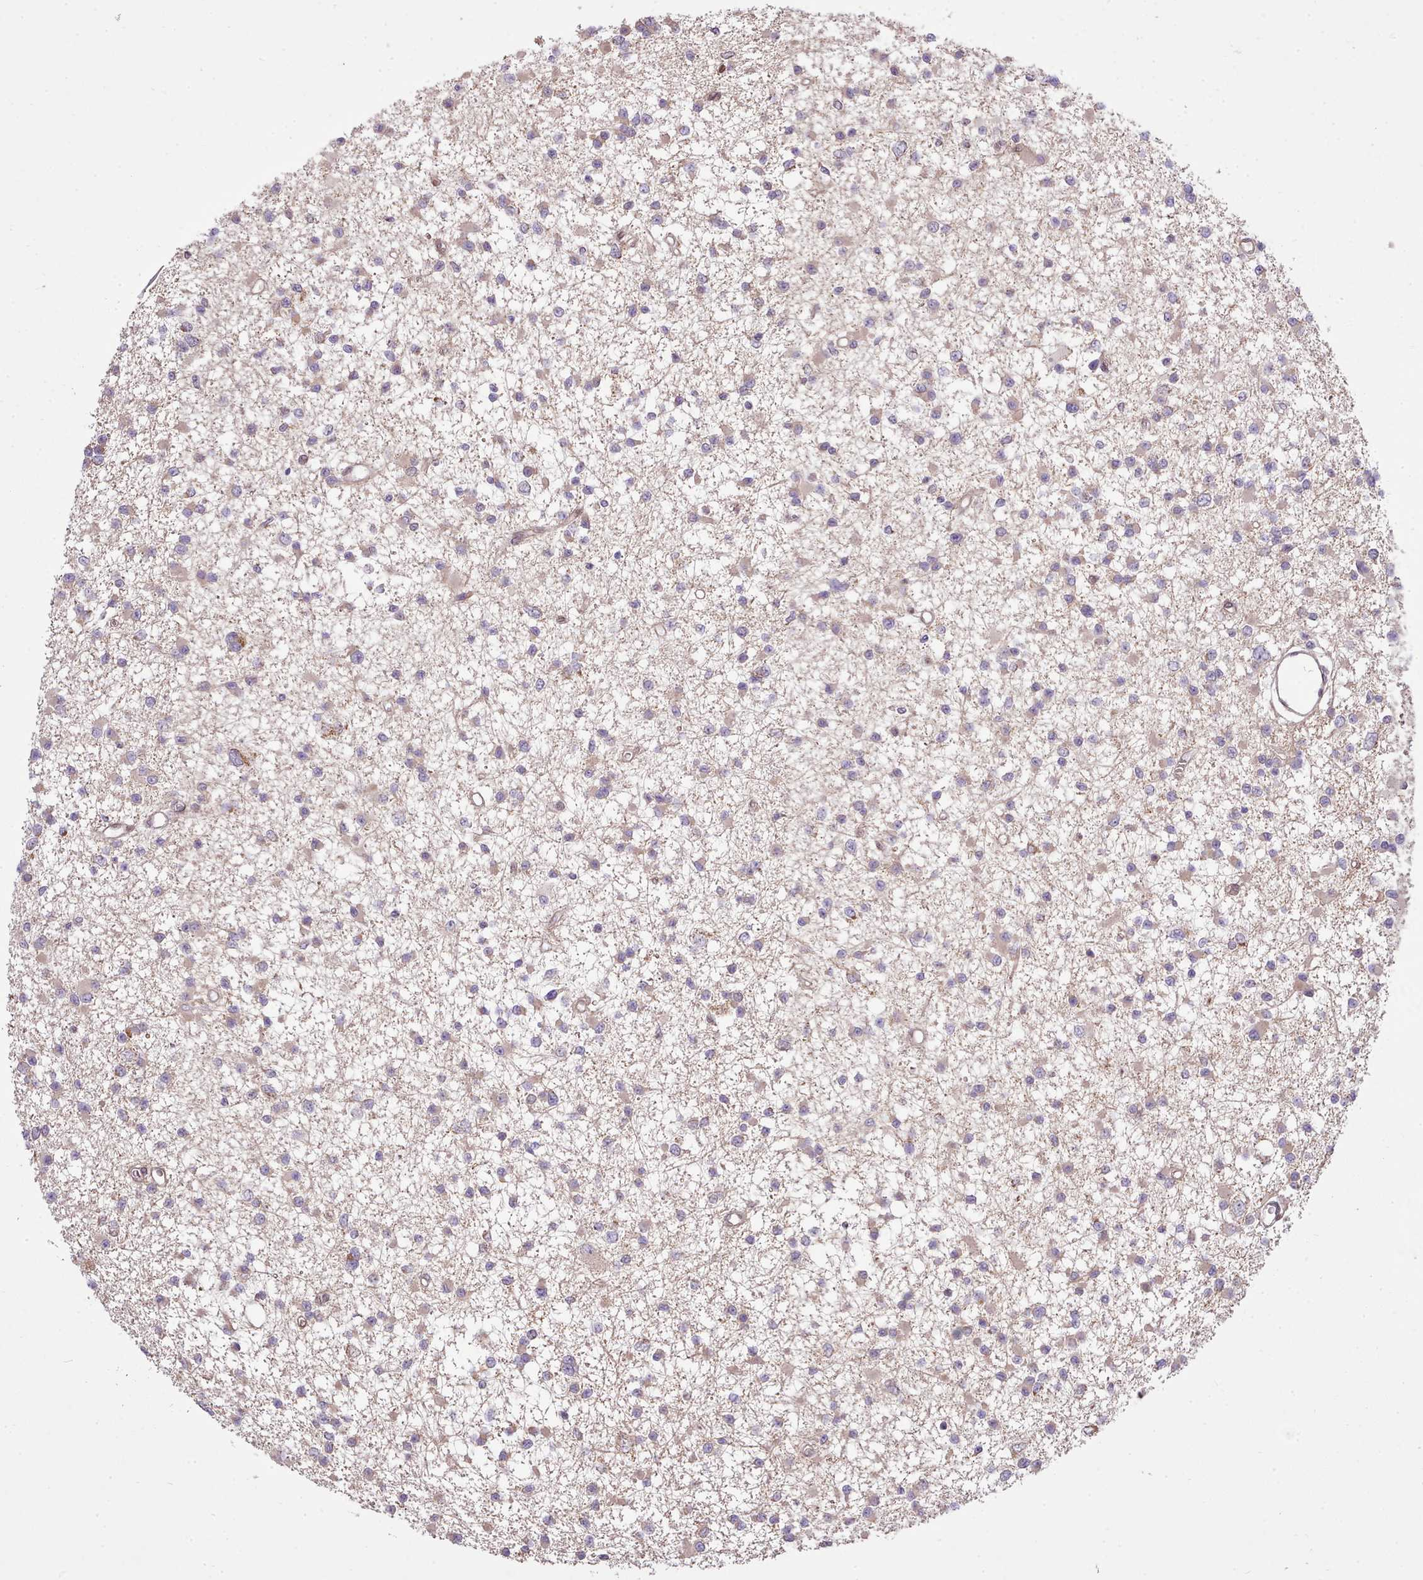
{"staining": {"intensity": "weak", "quantity": "25%-75%", "location": "cytoplasmic/membranous"}, "tissue": "glioma", "cell_type": "Tumor cells", "image_type": "cancer", "snomed": [{"axis": "morphology", "description": "Glioma, malignant, Low grade"}, {"axis": "topography", "description": "Brain"}], "caption": "This is an image of IHC staining of glioma, which shows weak positivity in the cytoplasmic/membranous of tumor cells.", "gene": "ARL2BP", "patient": {"sex": "female", "age": 22}}